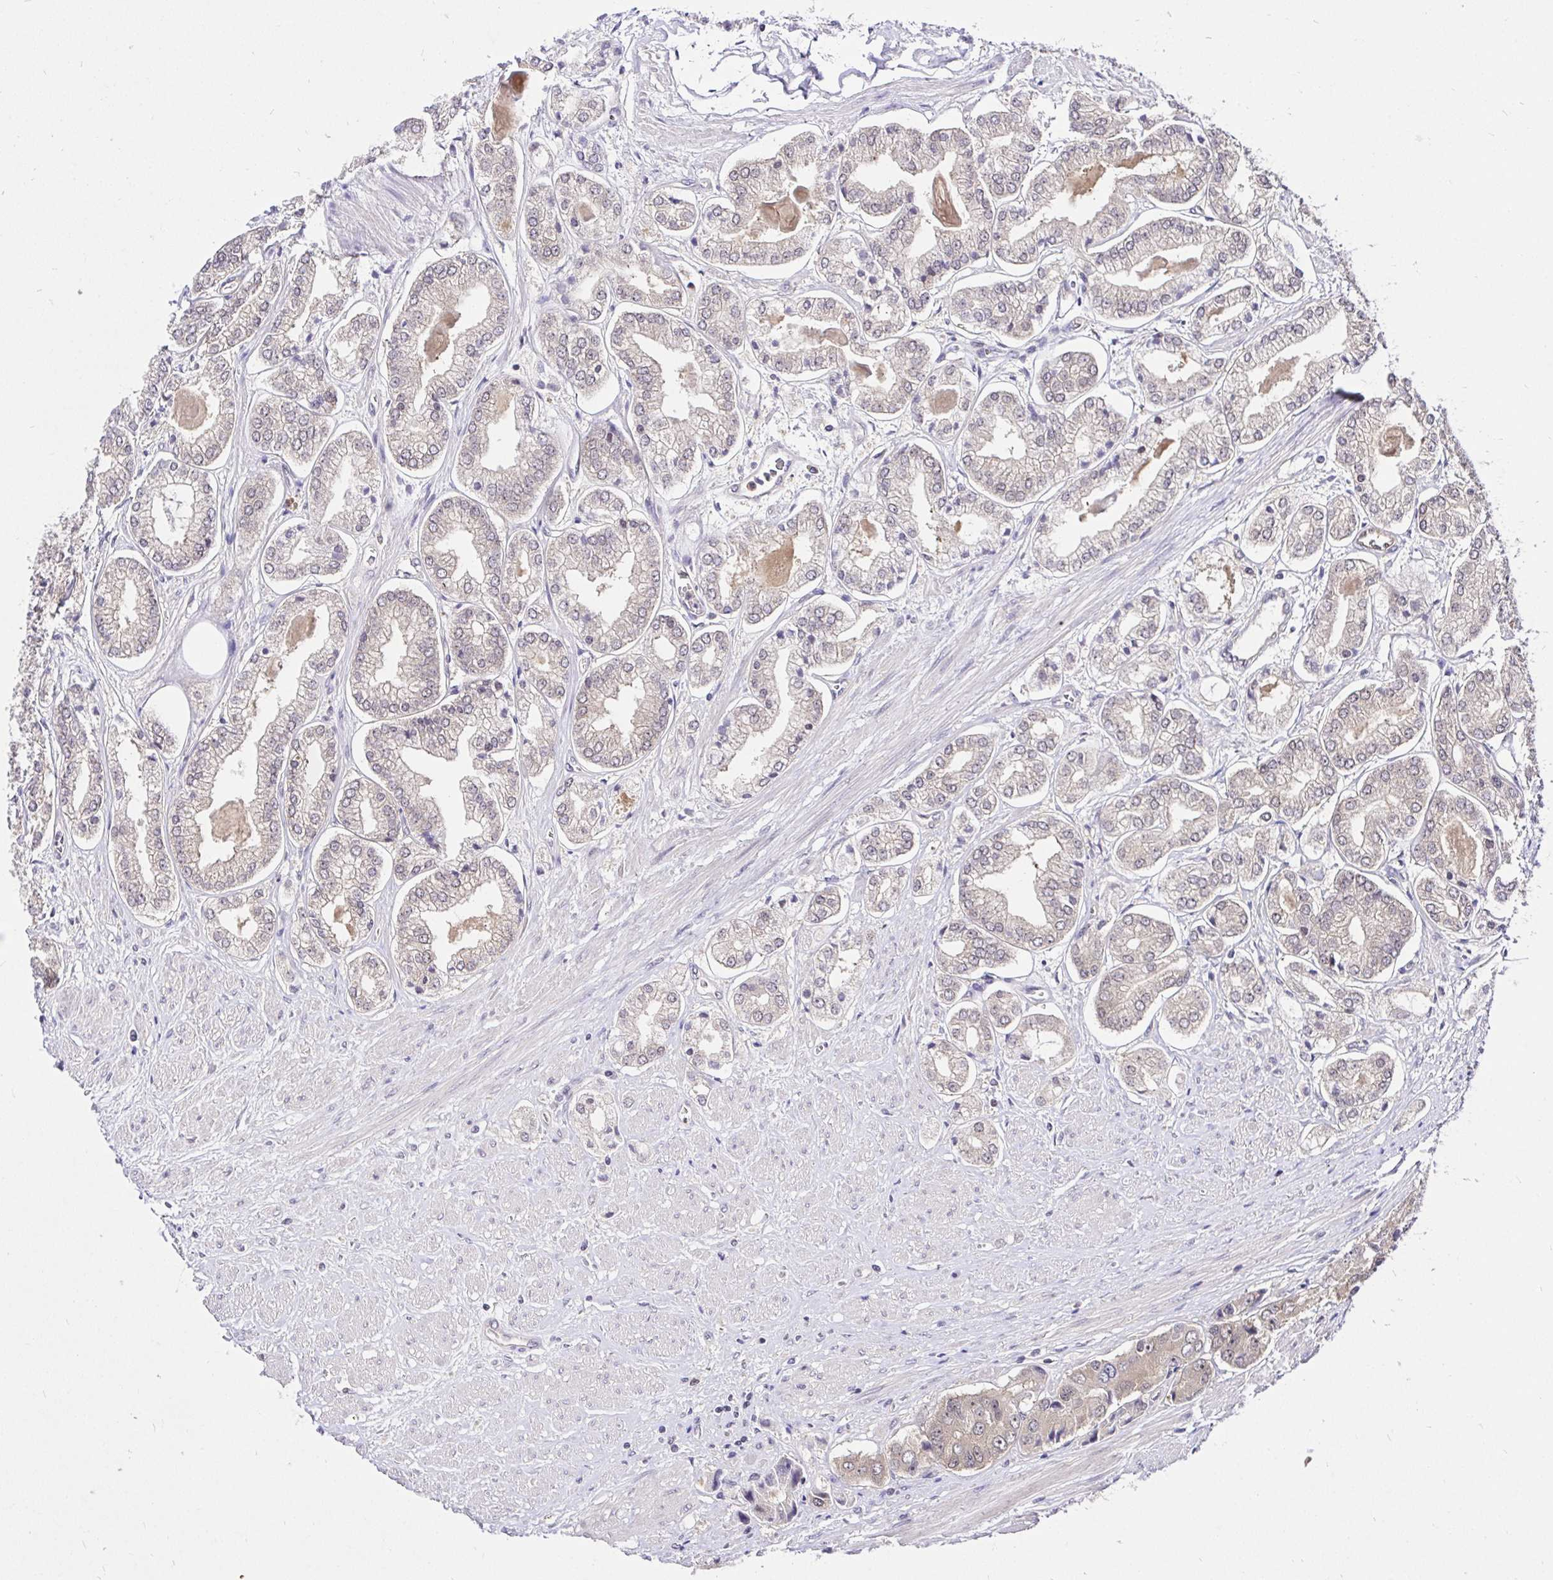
{"staining": {"intensity": "negative", "quantity": "none", "location": "none"}, "tissue": "prostate cancer", "cell_type": "Tumor cells", "image_type": "cancer", "snomed": [{"axis": "morphology", "description": "Adenocarcinoma, Low grade"}, {"axis": "topography", "description": "Prostate"}], "caption": "This is an immunohistochemistry (IHC) histopathology image of adenocarcinoma (low-grade) (prostate). There is no expression in tumor cells.", "gene": "UBE2M", "patient": {"sex": "male", "age": 69}}